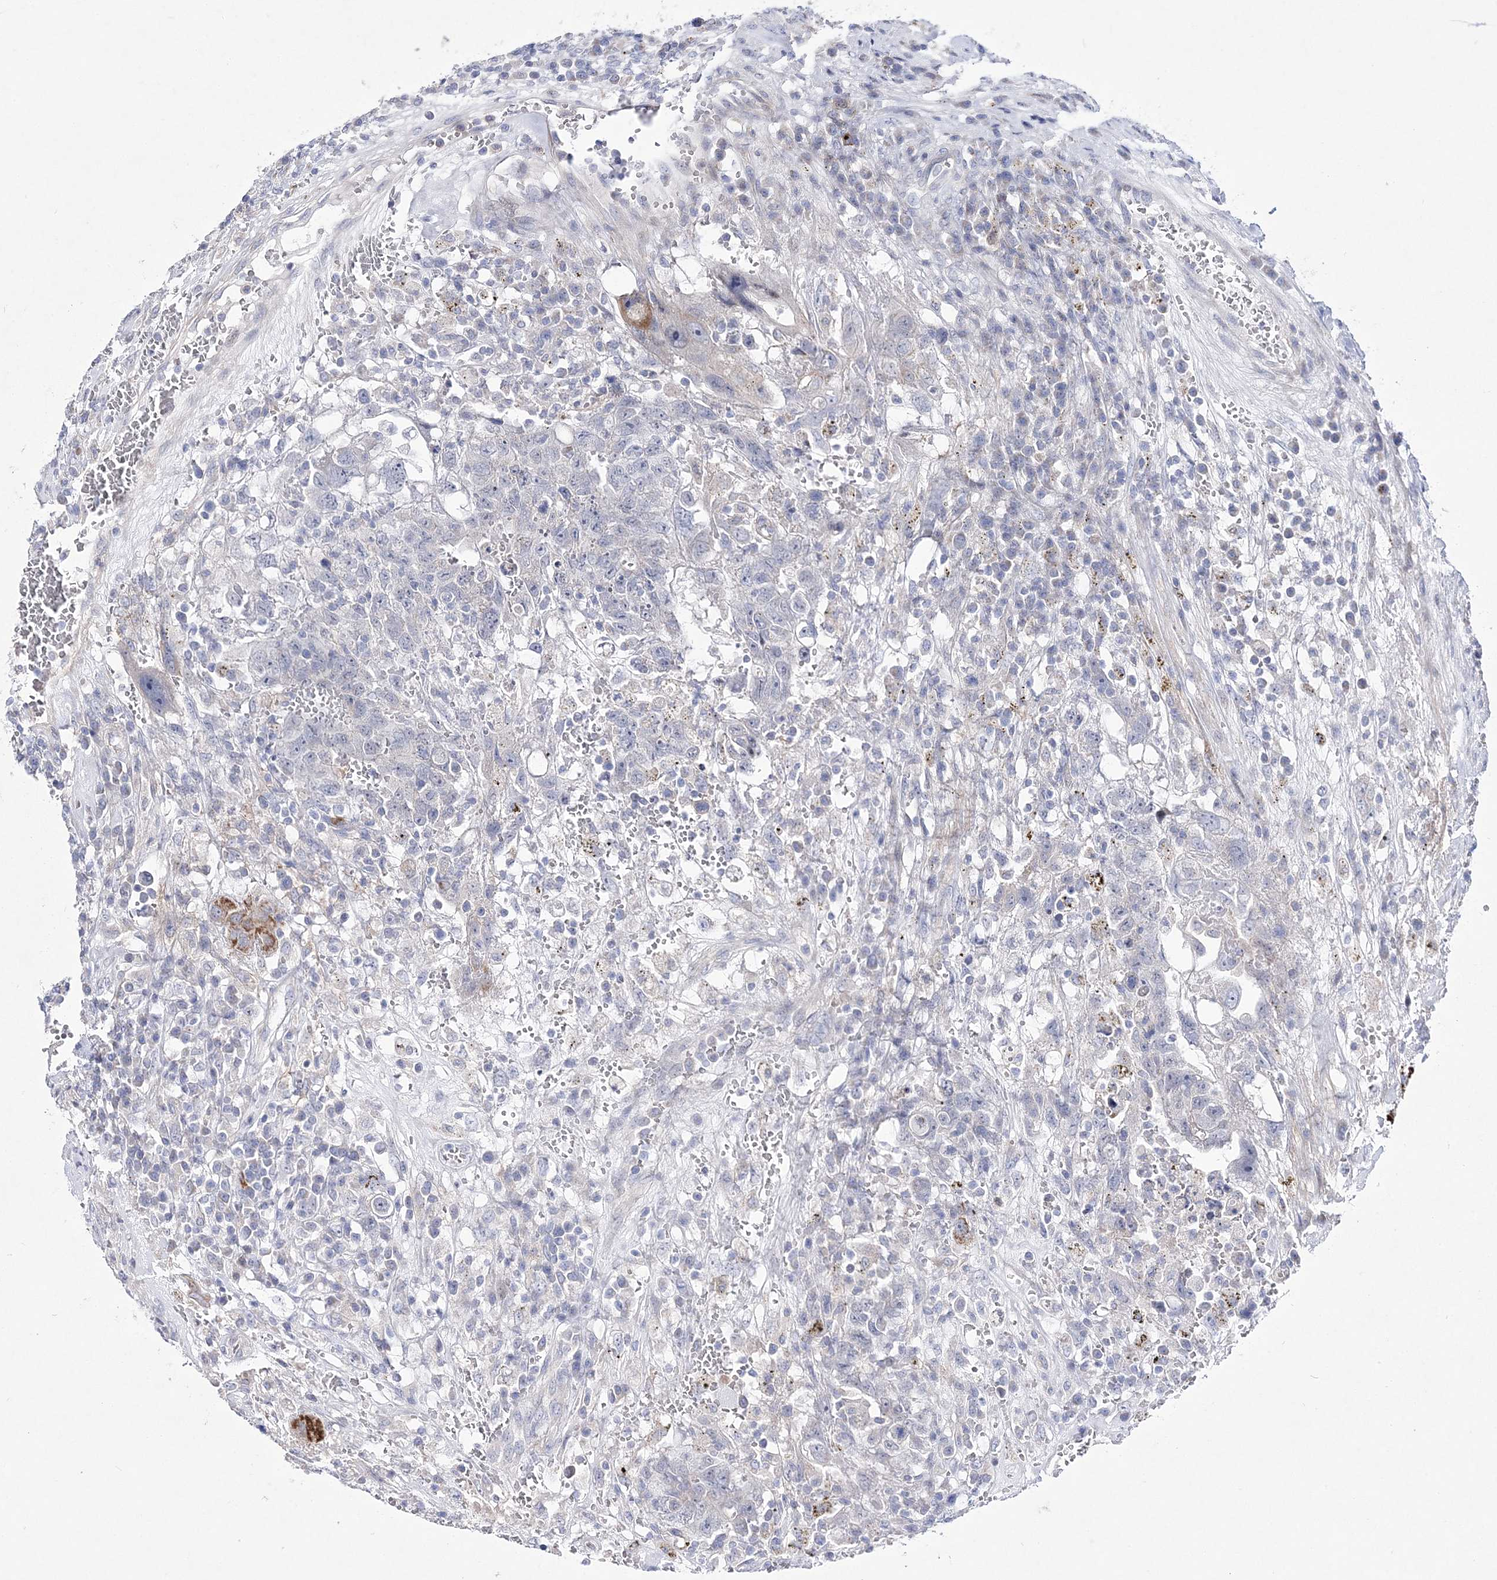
{"staining": {"intensity": "negative", "quantity": "none", "location": "none"}, "tissue": "testis cancer", "cell_type": "Tumor cells", "image_type": "cancer", "snomed": [{"axis": "morphology", "description": "Carcinoma, Embryonal, NOS"}, {"axis": "topography", "description": "Testis"}], "caption": "A high-resolution image shows immunohistochemistry staining of testis cancer, which displays no significant staining in tumor cells.", "gene": "ANO1", "patient": {"sex": "male", "age": 26}}